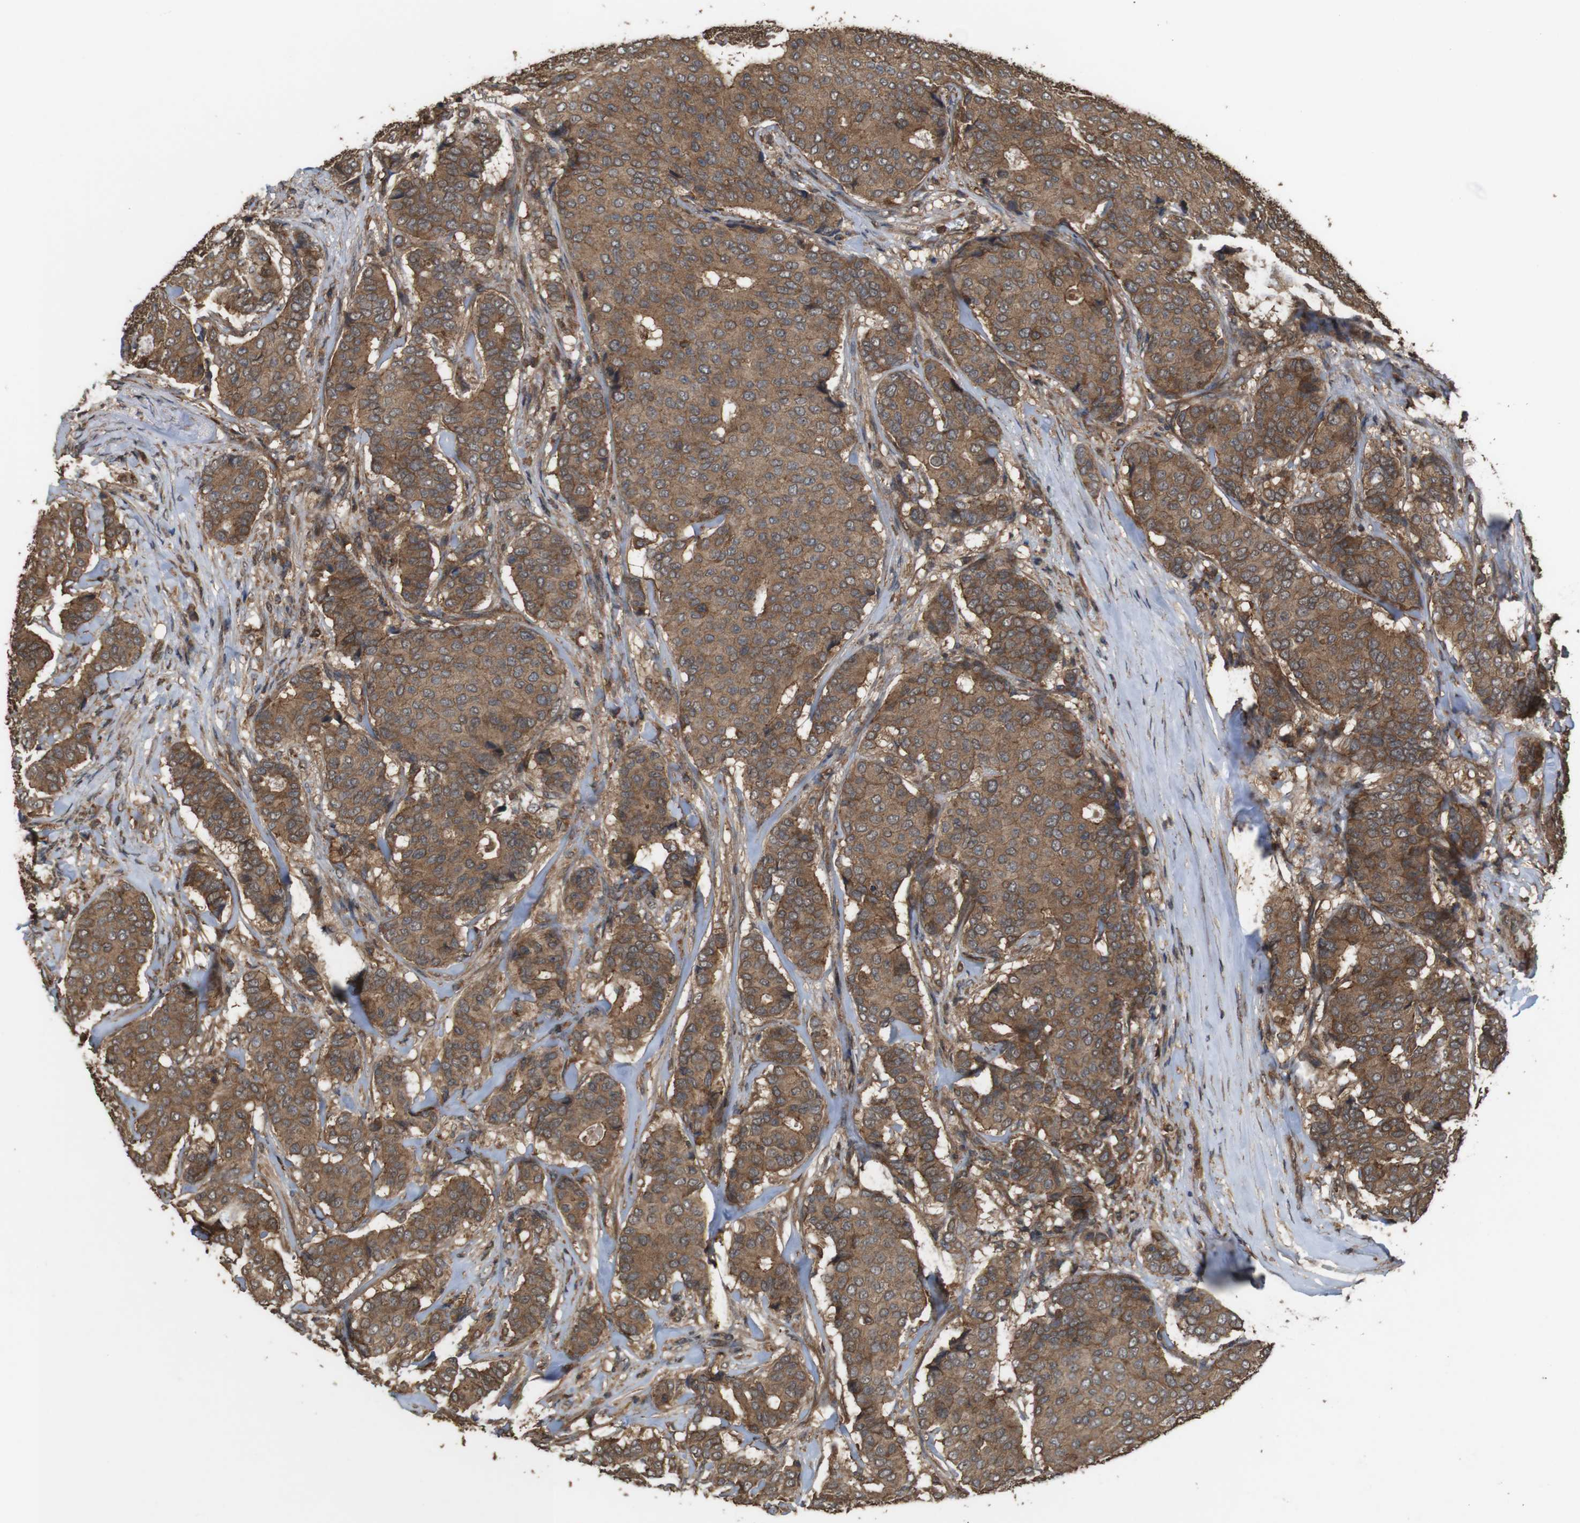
{"staining": {"intensity": "strong", "quantity": ">75%", "location": "cytoplasmic/membranous"}, "tissue": "breast cancer", "cell_type": "Tumor cells", "image_type": "cancer", "snomed": [{"axis": "morphology", "description": "Duct carcinoma"}, {"axis": "topography", "description": "Breast"}], "caption": "Tumor cells reveal strong cytoplasmic/membranous staining in about >75% of cells in breast cancer.", "gene": "BAG4", "patient": {"sex": "female", "age": 75}}